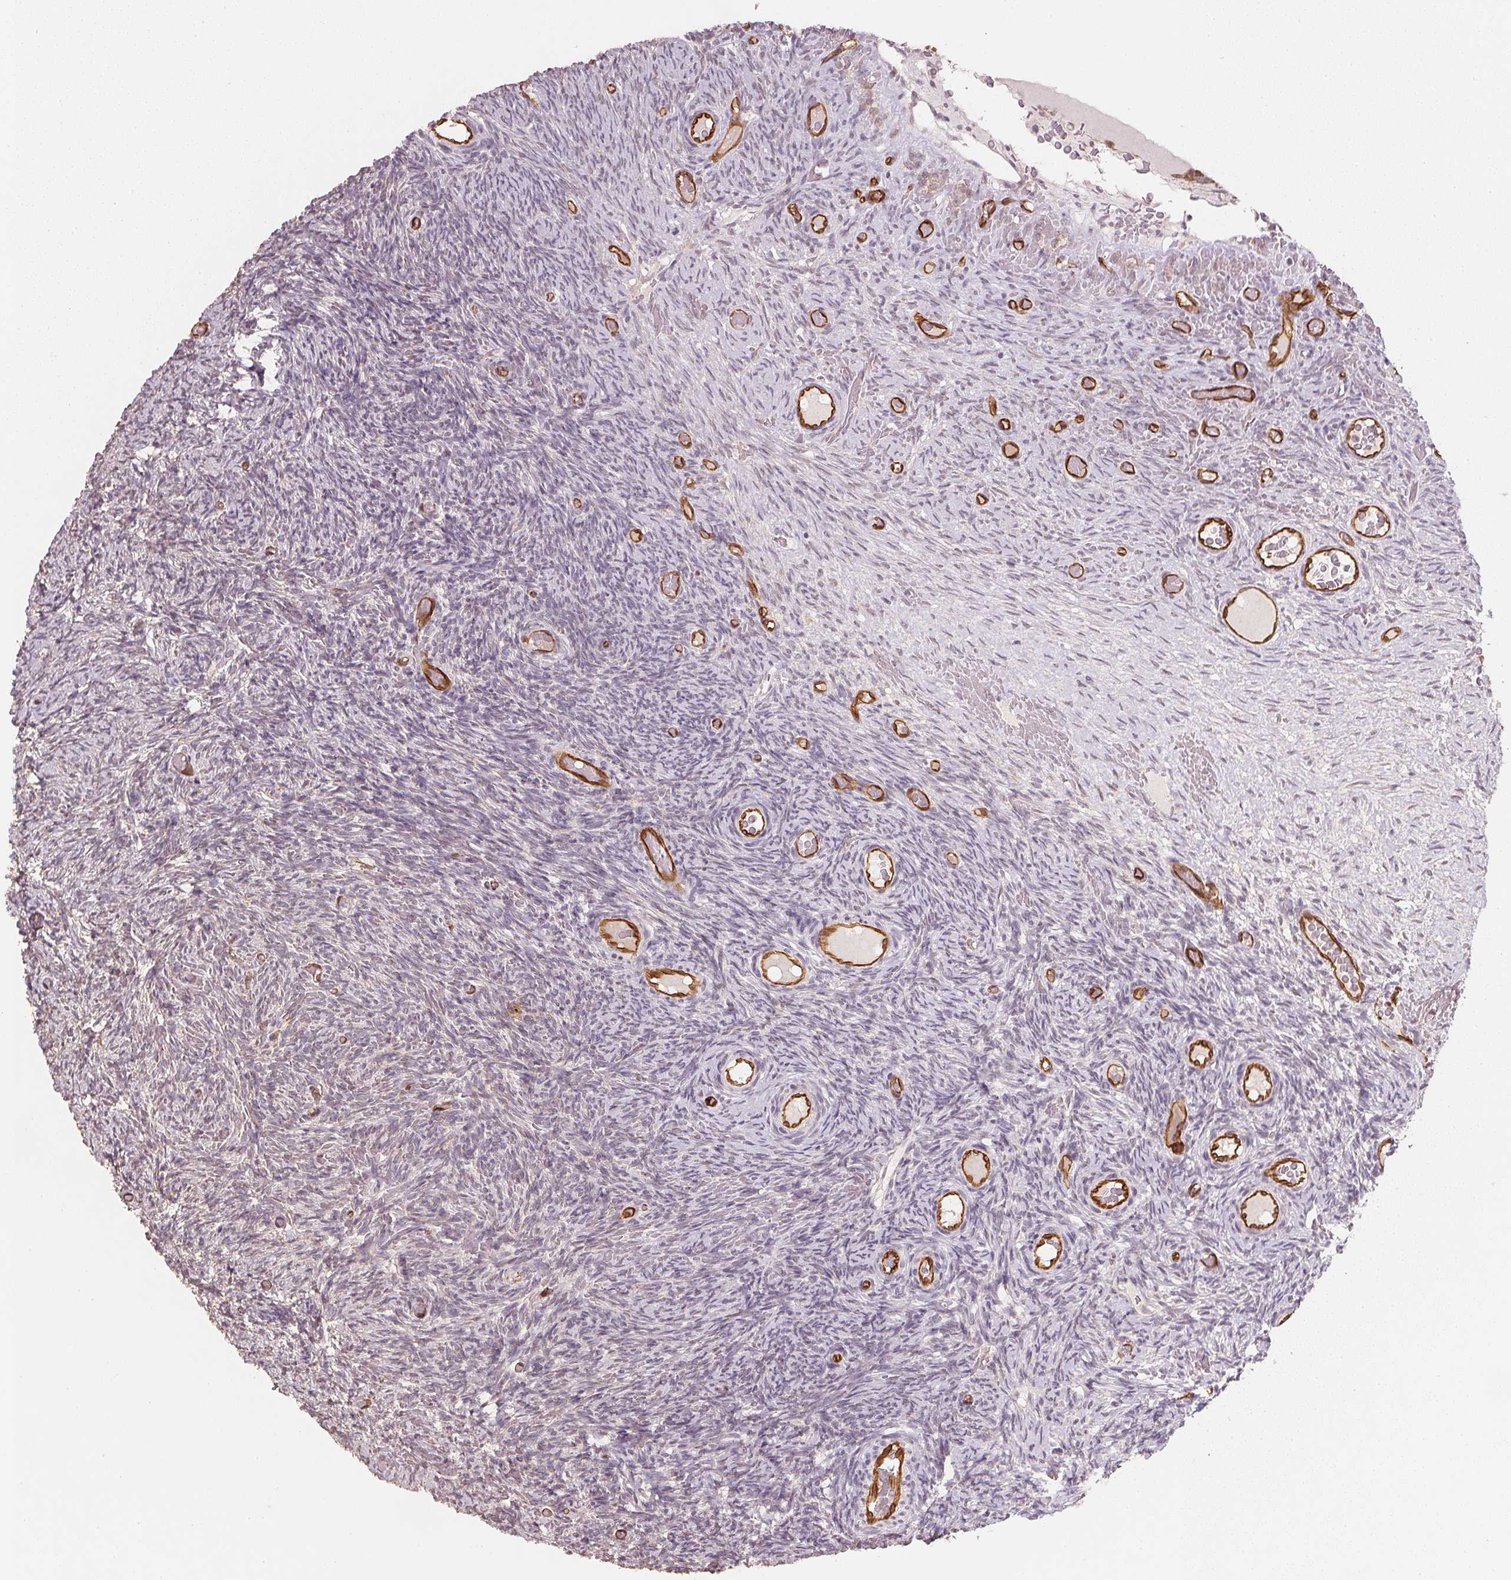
{"staining": {"intensity": "negative", "quantity": "none", "location": "none"}, "tissue": "ovary", "cell_type": "Follicle cells", "image_type": "normal", "snomed": [{"axis": "morphology", "description": "Normal tissue, NOS"}, {"axis": "topography", "description": "Ovary"}], "caption": "This image is of benign ovary stained with immunohistochemistry (IHC) to label a protein in brown with the nuclei are counter-stained blue. There is no positivity in follicle cells. (DAB IHC with hematoxylin counter stain).", "gene": "CIB1", "patient": {"sex": "female", "age": 34}}